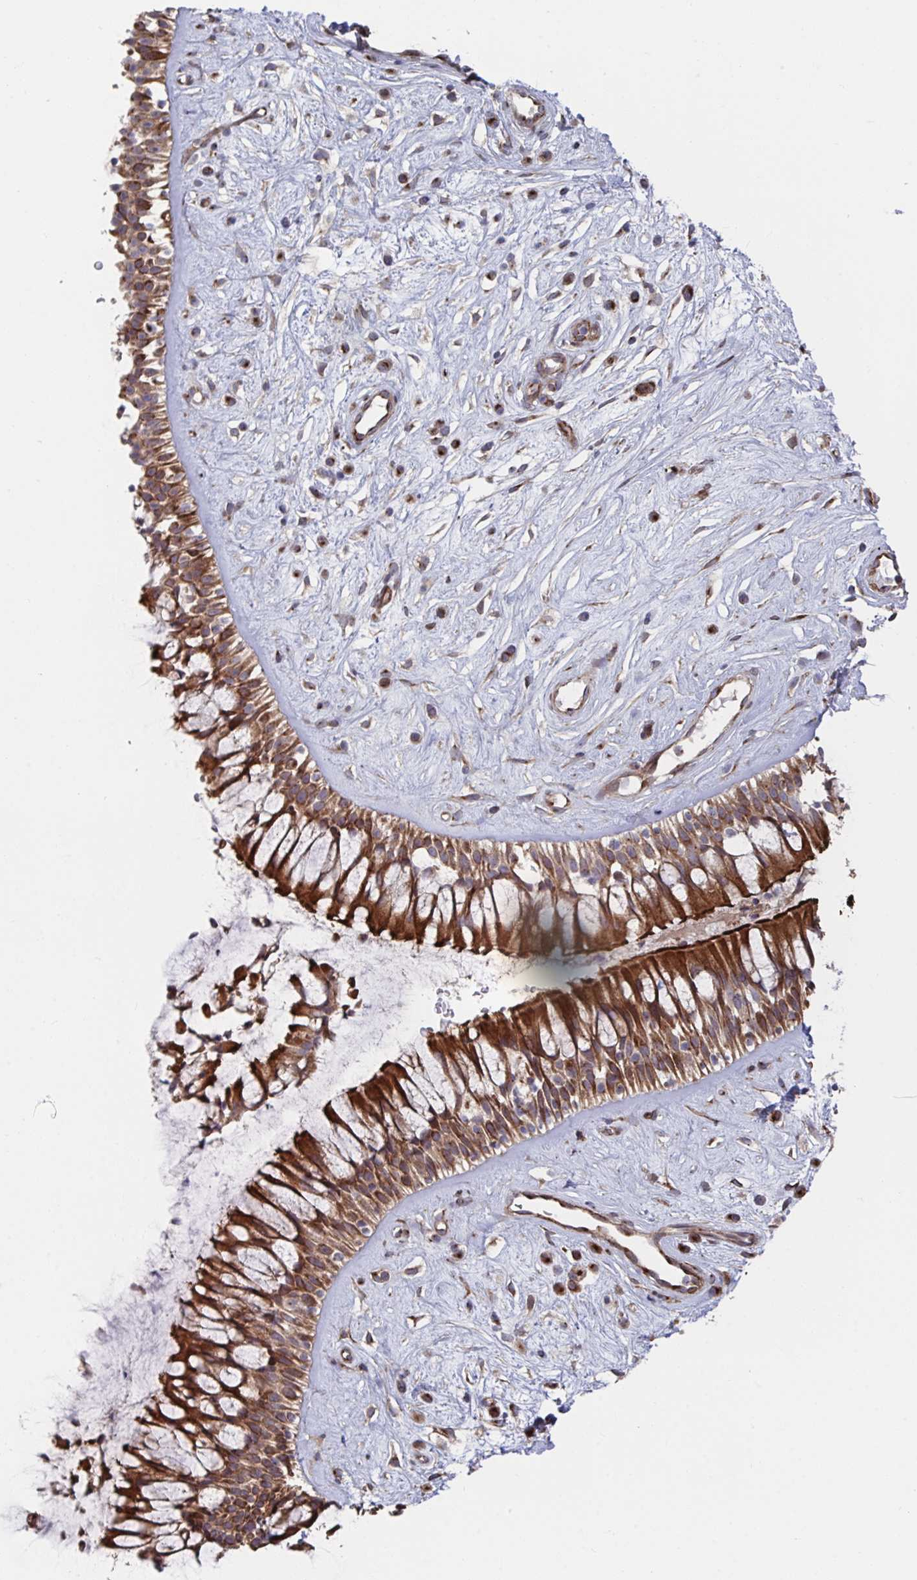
{"staining": {"intensity": "strong", "quantity": ">75%", "location": "cytoplasmic/membranous"}, "tissue": "nasopharynx", "cell_type": "Respiratory epithelial cells", "image_type": "normal", "snomed": [{"axis": "morphology", "description": "Normal tissue, NOS"}, {"axis": "topography", "description": "Nasopharynx"}], "caption": "Immunohistochemistry staining of benign nasopharynx, which shows high levels of strong cytoplasmic/membranous positivity in approximately >75% of respiratory epithelial cells indicating strong cytoplasmic/membranous protein staining. The staining was performed using DAB (3,3'-diaminobenzidine) (brown) for protein detection and nuclei were counterstained in hematoxylin (blue).", "gene": "FJX1", "patient": {"sex": "male", "age": 32}}